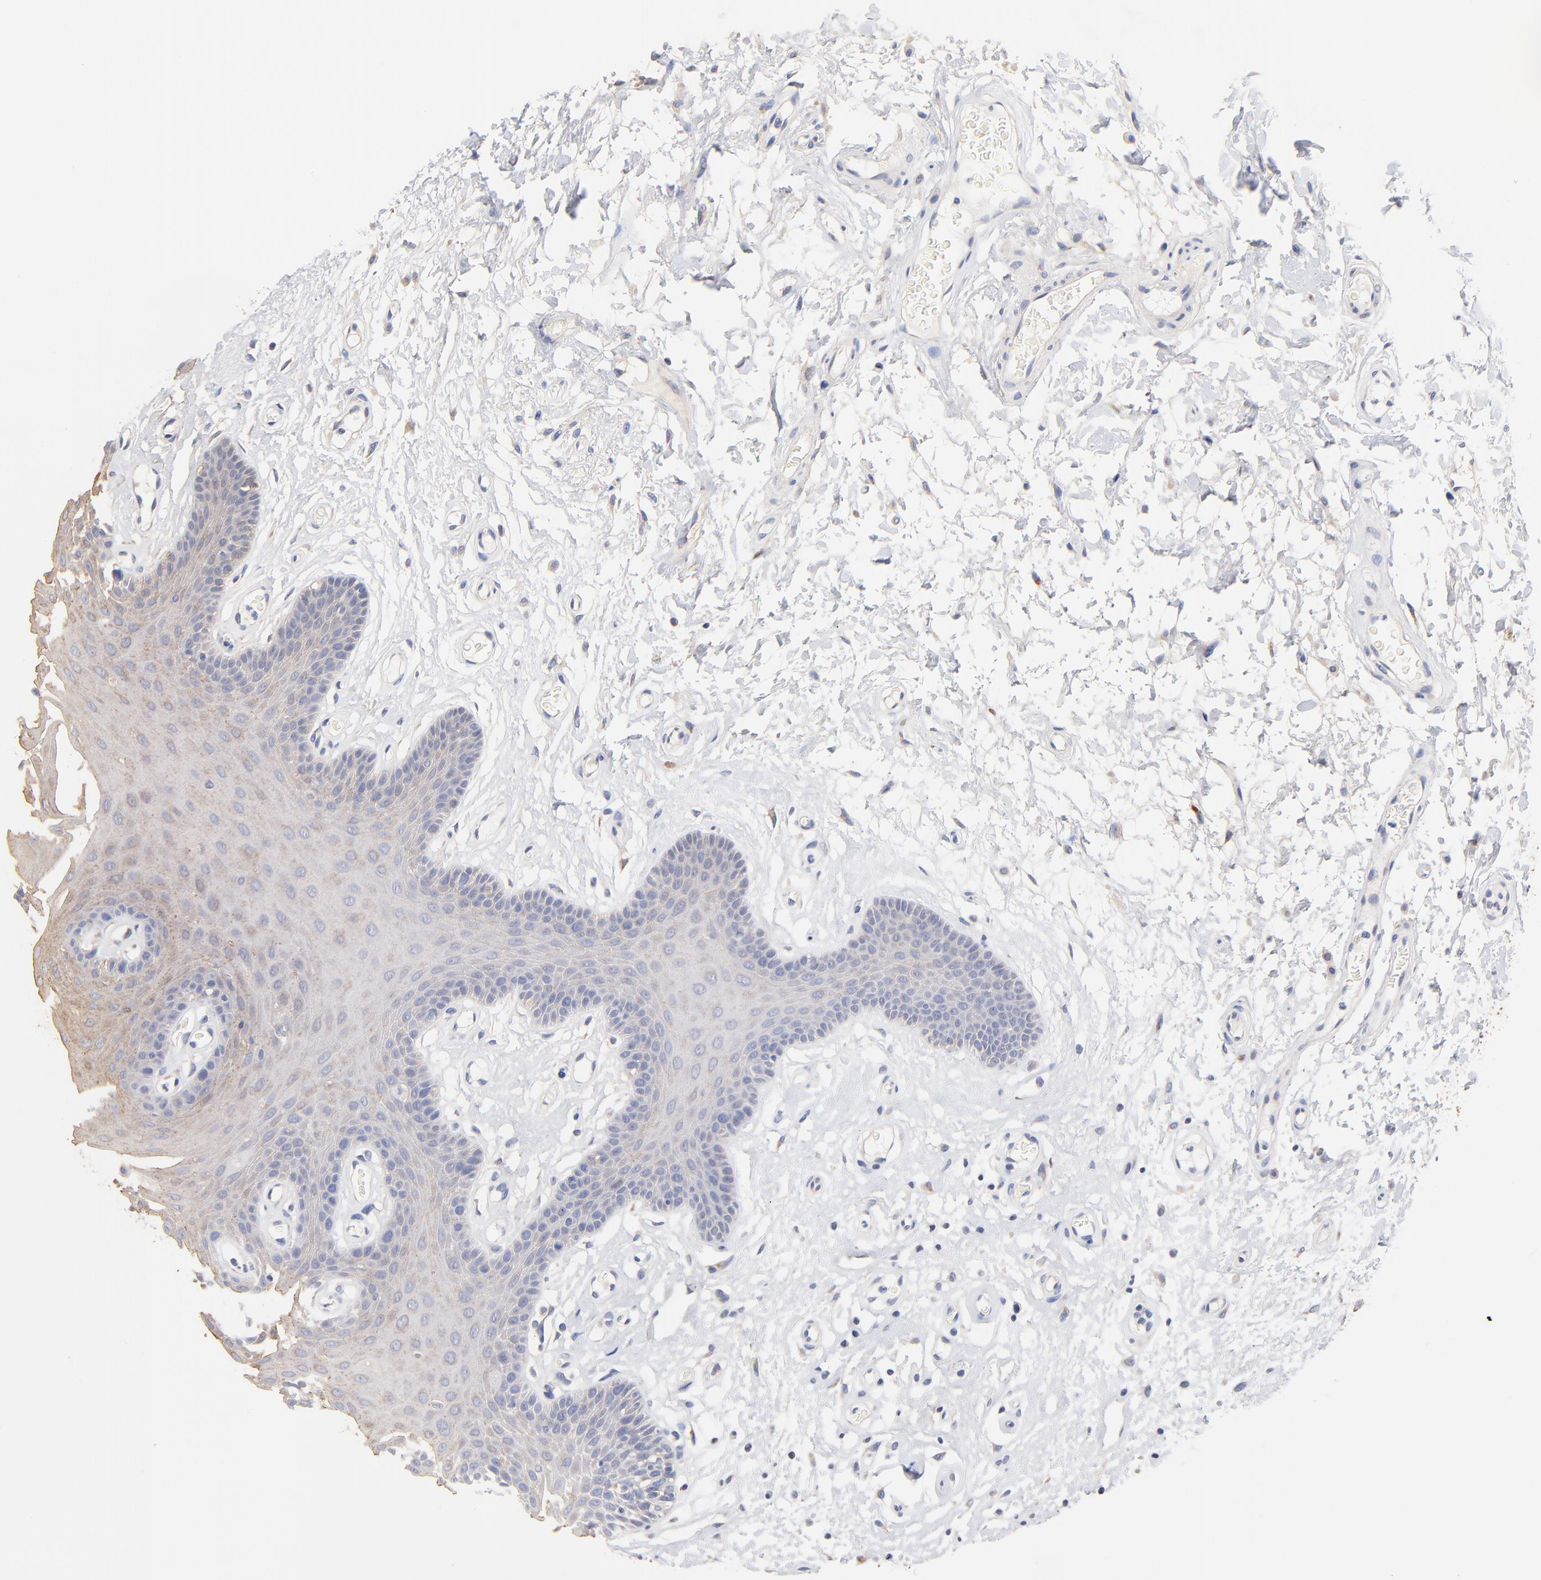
{"staining": {"intensity": "weak", "quantity": "25%-75%", "location": "cytoplasmic/membranous"}, "tissue": "oral mucosa", "cell_type": "Squamous epithelial cells", "image_type": "normal", "snomed": [{"axis": "morphology", "description": "Normal tissue, NOS"}, {"axis": "morphology", "description": "Squamous cell carcinoma, NOS"}, {"axis": "topography", "description": "Skeletal muscle"}, {"axis": "topography", "description": "Oral tissue"}, {"axis": "topography", "description": "Head-Neck"}], "caption": "This is an image of IHC staining of unremarkable oral mucosa, which shows weak staining in the cytoplasmic/membranous of squamous epithelial cells.", "gene": "TWNK", "patient": {"sex": "male", "age": 71}}